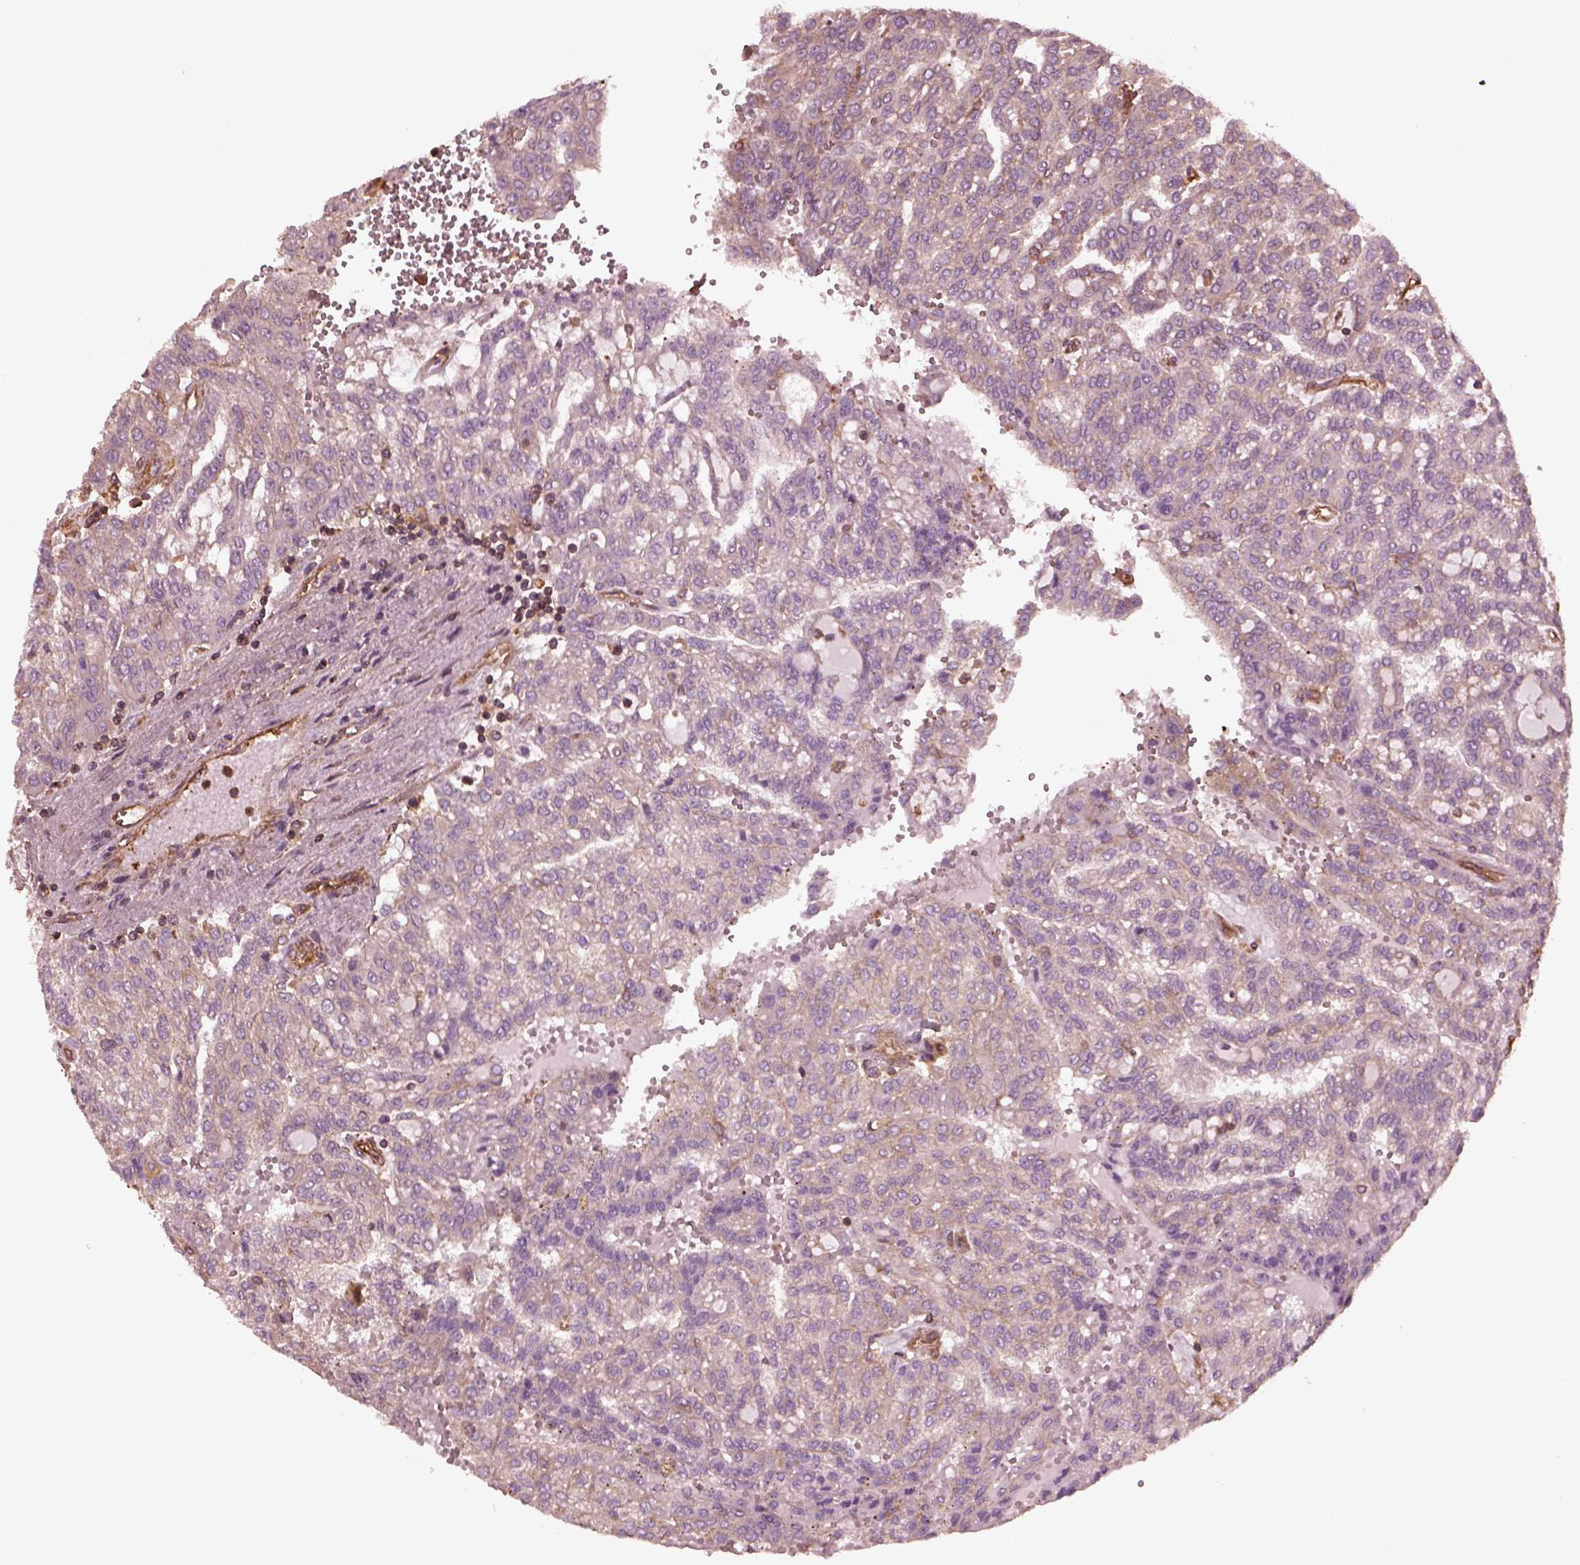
{"staining": {"intensity": "weak", "quantity": "<25%", "location": "cytoplasmic/membranous"}, "tissue": "renal cancer", "cell_type": "Tumor cells", "image_type": "cancer", "snomed": [{"axis": "morphology", "description": "Adenocarcinoma, NOS"}, {"axis": "topography", "description": "Kidney"}], "caption": "Photomicrograph shows no significant protein expression in tumor cells of renal cancer (adenocarcinoma).", "gene": "MYL6", "patient": {"sex": "male", "age": 63}}